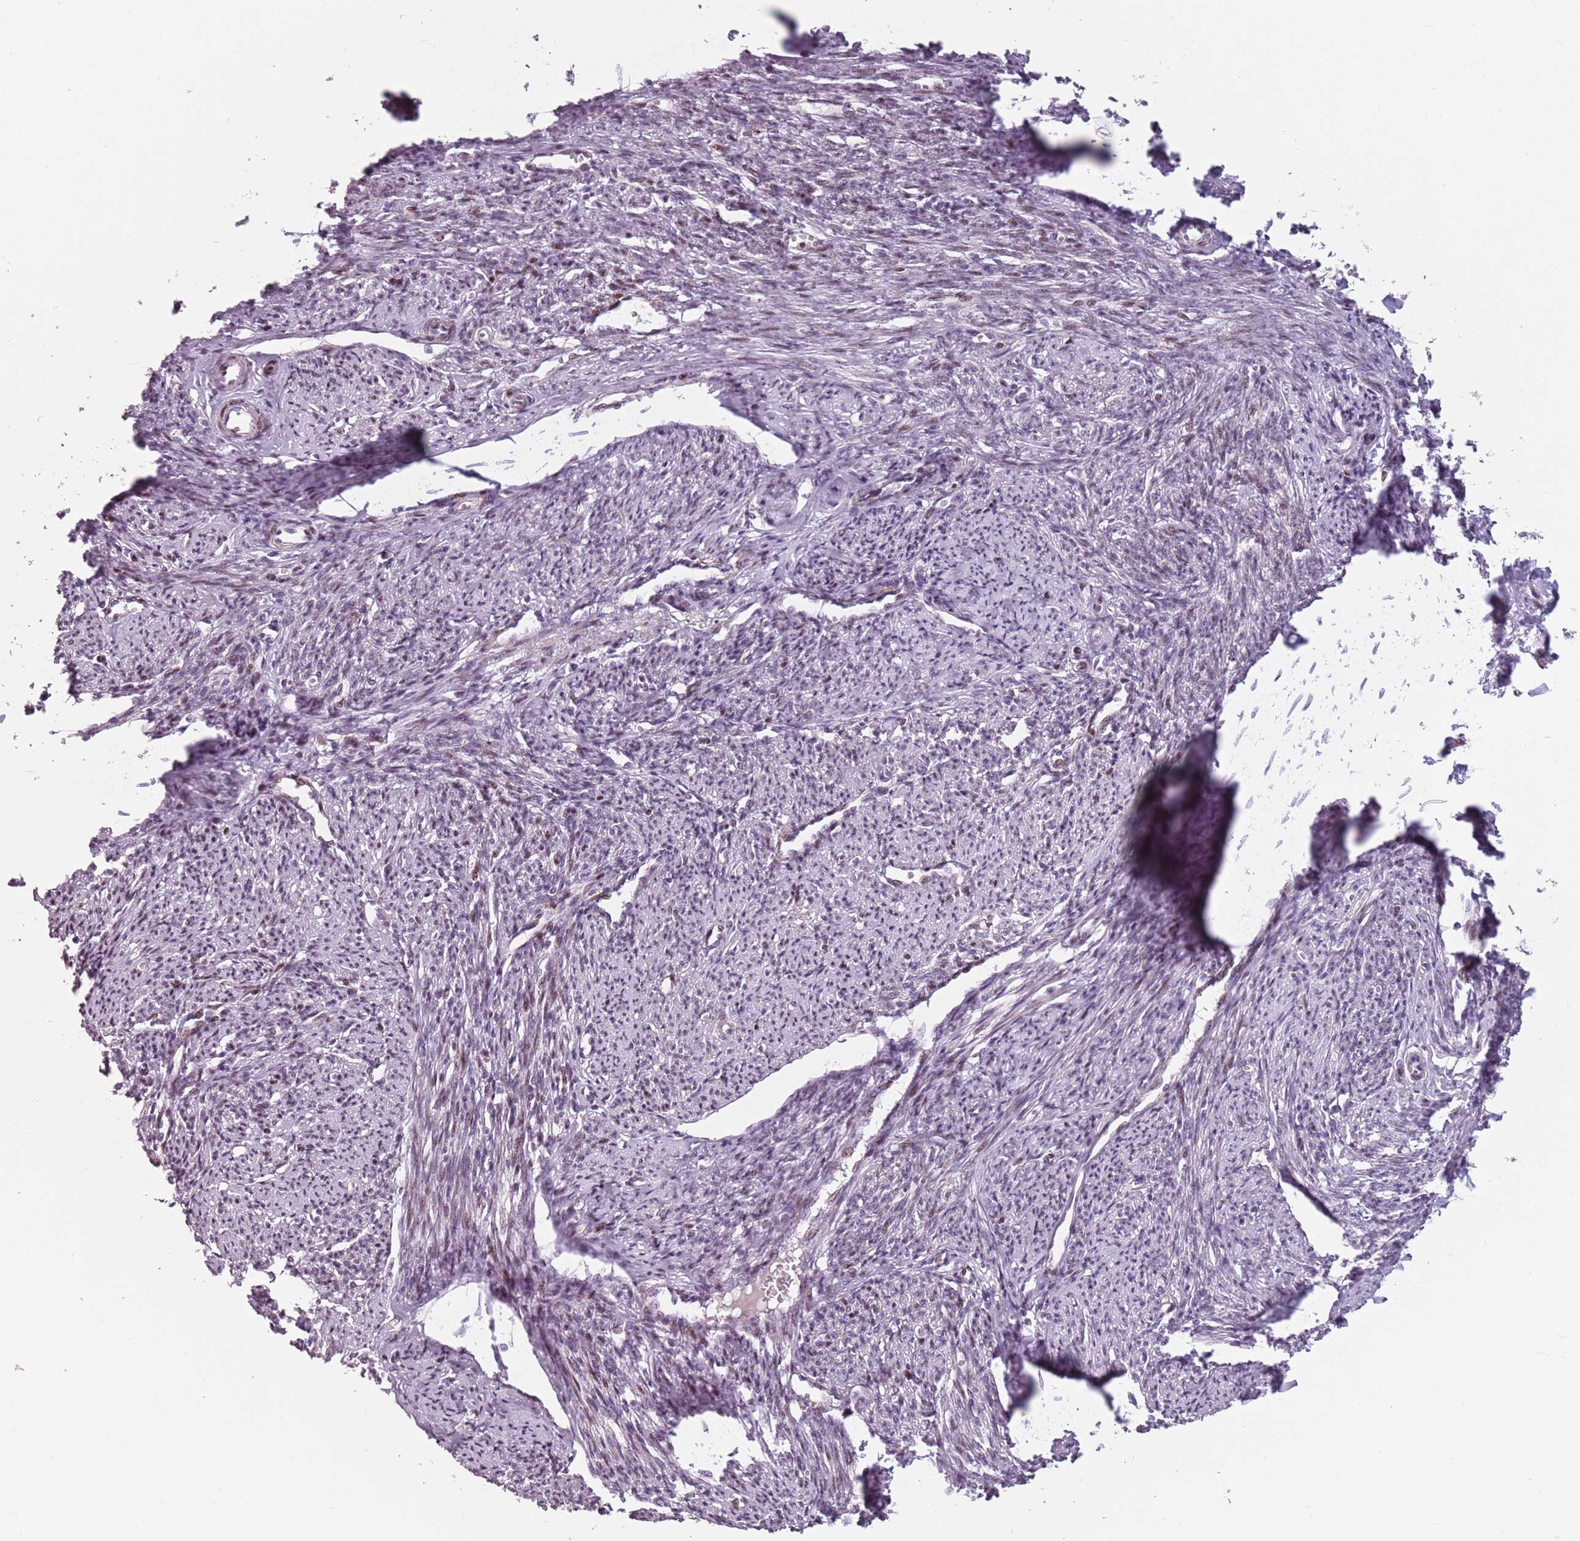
{"staining": {"intensity": "weak", "quantity": "25%-75%", "location": "cytoplasmic/membranous"}, "tissue": "smooth muscle", "cell_type": "Smooth muscle cells", "image_type": "normal", "snomed": [{"axis": "morphology", "description": "Normal tissue, NOS"}, {"axis": "topography", "description": "Smooth muscle"}, {"axis": "topography", "description": "Uterus"}], "caption": "Smooth muscle cells demonstrate low levels of weak cytoplasmic/membranous staining in approximately 25%-75% of cells in normal smooth muscle.", "gene": "TMC4", "patient": {"sex": "female", "age": 59}}